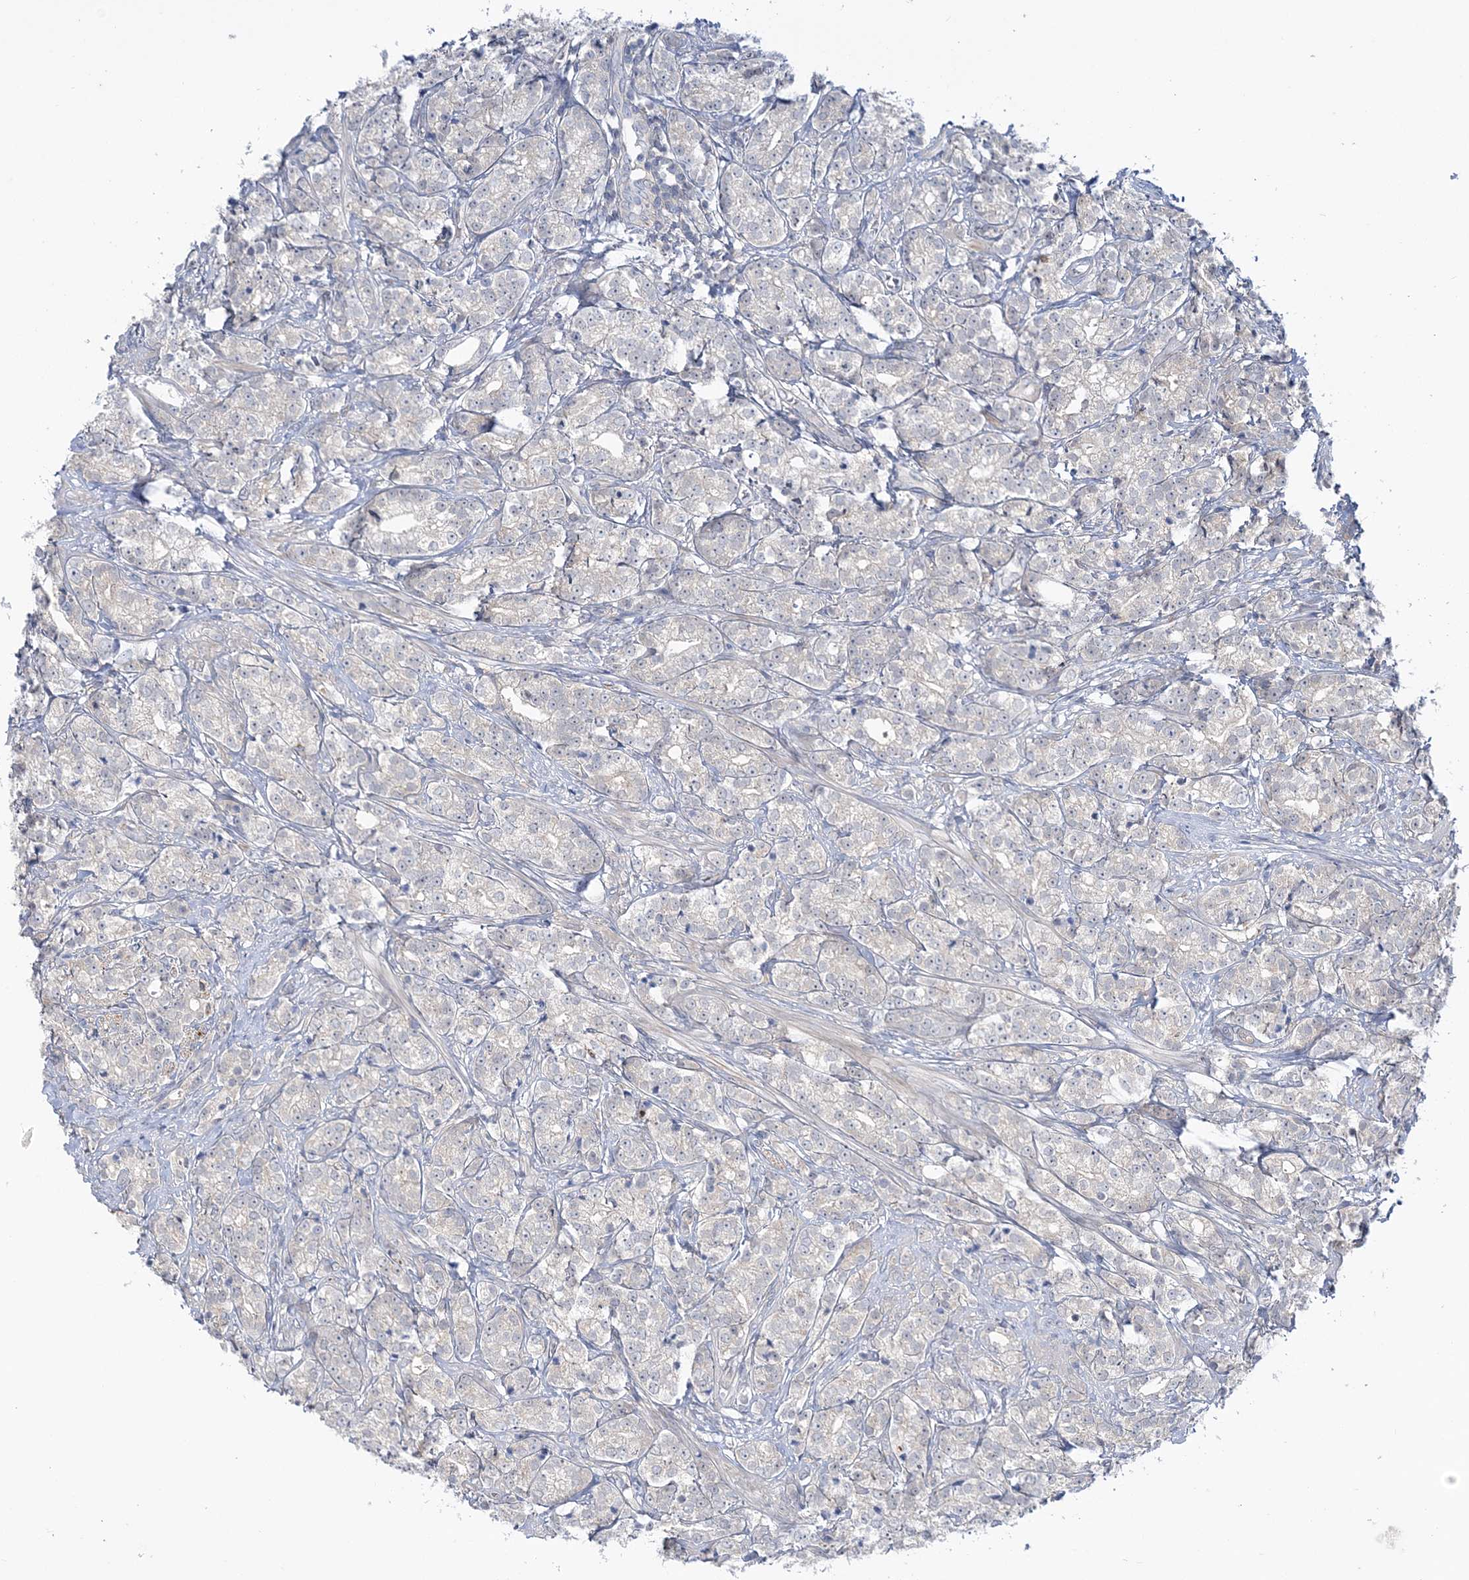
{"staining": {"intensity": "negative", "quantity": "none", "location": "none"}, "tissue": "prostate cancer", "cell_type": "Tumor cells", "image_type": "cancer", "snomed": [{"axis": "morphology", "description": "Adenocarcinoma, High grade"}, {"axis": "topography", "description": "Prostate"}], "caption": "Immunohistochemical staining of prostate adenocarcinoma (high-grade) demonstrates no significant staining in tumor cells. The staining was performed using DAB to visualize the protein expression in brown, while the nuclei were stained in blue with hematoxylin (Magnification: 20x).", "gene": "THADA", "patient": {"sex": "male", "age": 69}}